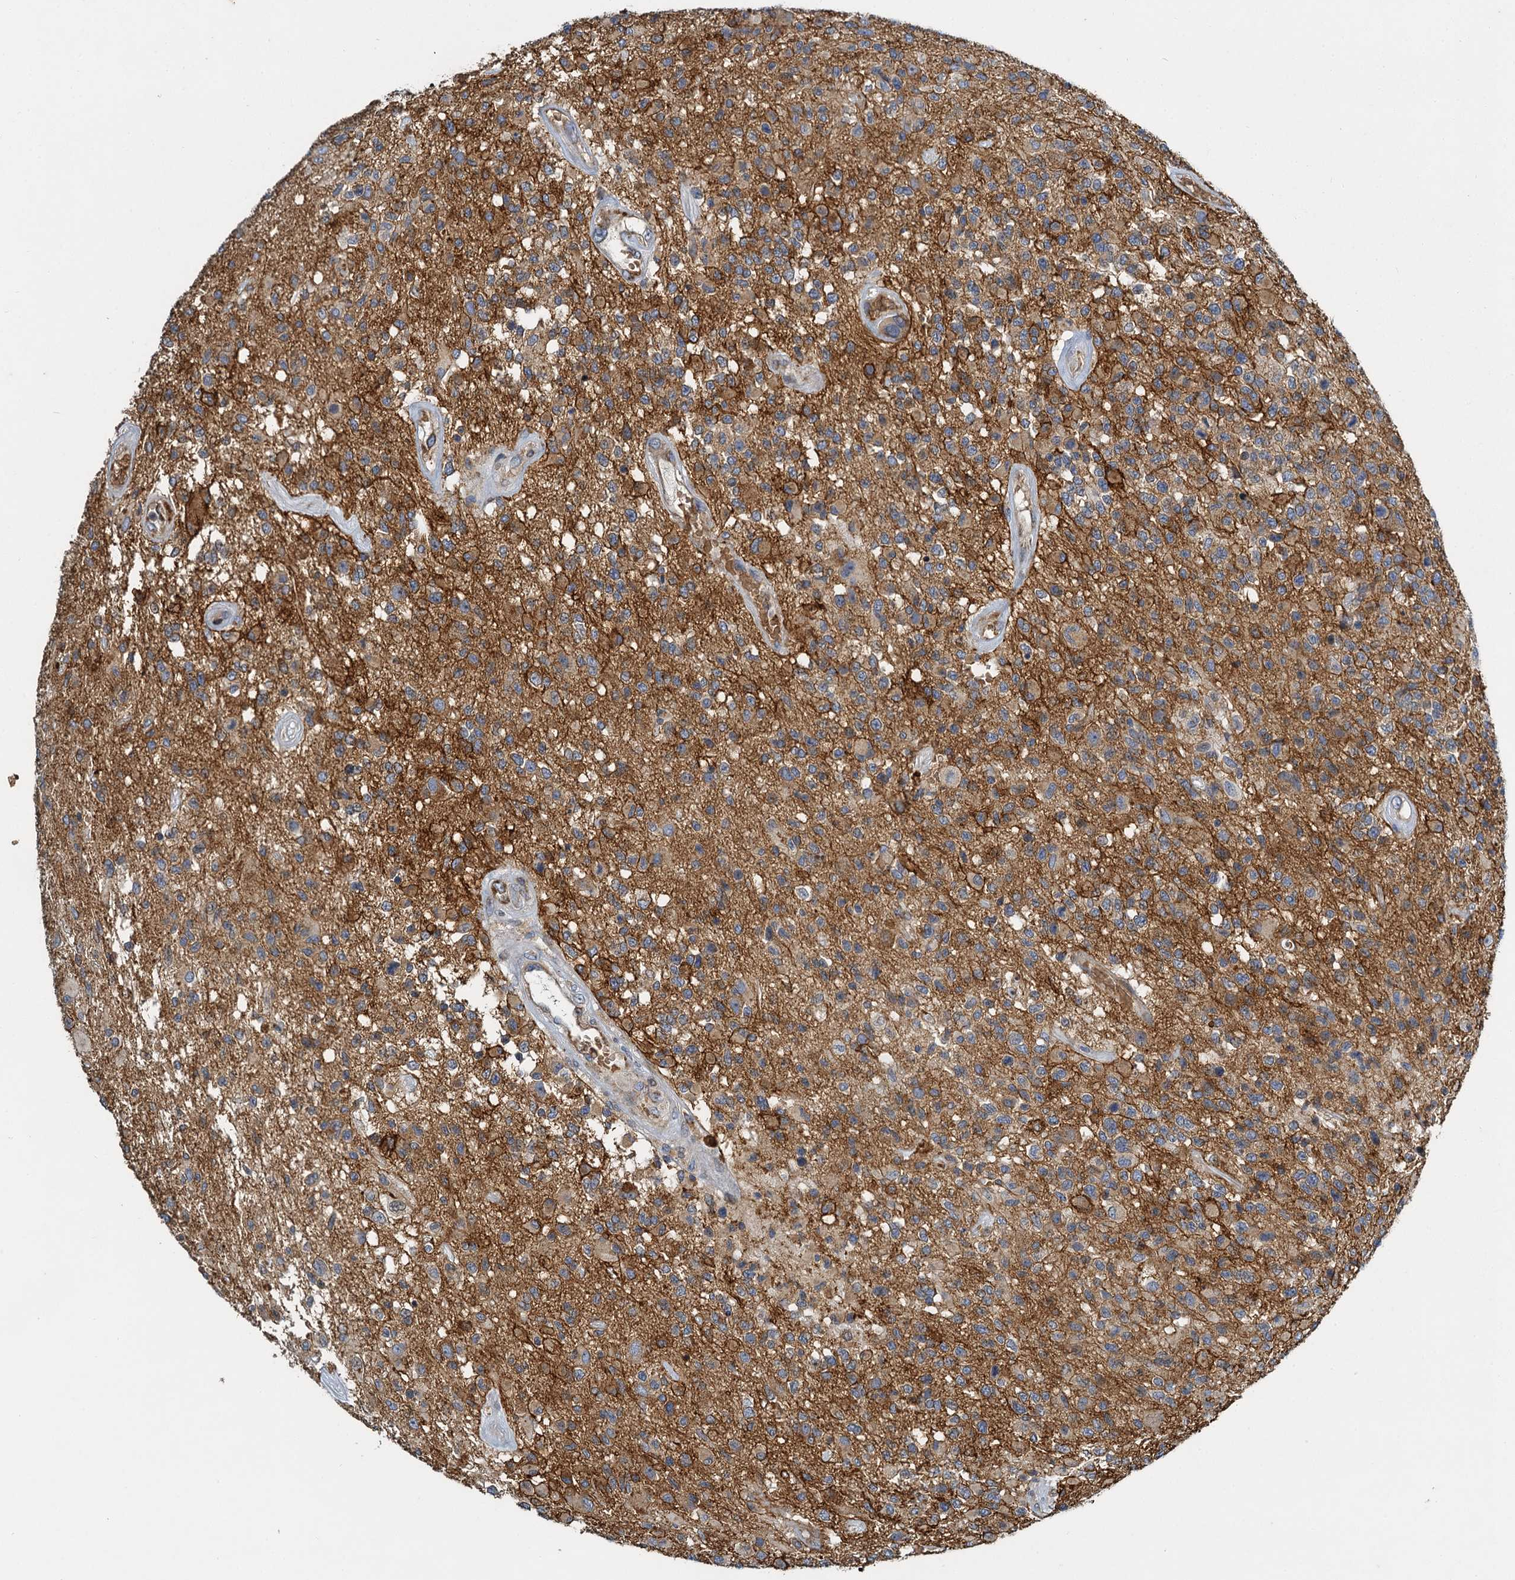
{"staining": {"intensity": "moderate", "quantity": "<25%", "location": "cytoplasmic/membranous"}, "tissue": "glioma", "cell_type": "Tumor cells", "image_type": "cancer", "snomed": [{"axis": "morphology", "description": "Glioma, malignant, High grade"}, {"axis": "morphology", "description": "Glioblastoma, NOS"}, {"axis": "topography", "description": "Brain"}], "caption": "DAB (3,3'-diaminobenzidine) immunohistochemical staining of human glioma exhibits moderate cytoplasmic/membranous protein expression in approximately <25% of tumor cells. (DAB (3,3'-diaminobenzidine) IHC, brown staining for protein, blue staining for nuclei).", "gene": "BCS1L", "patient": {"sex": "male", "age": 60}}